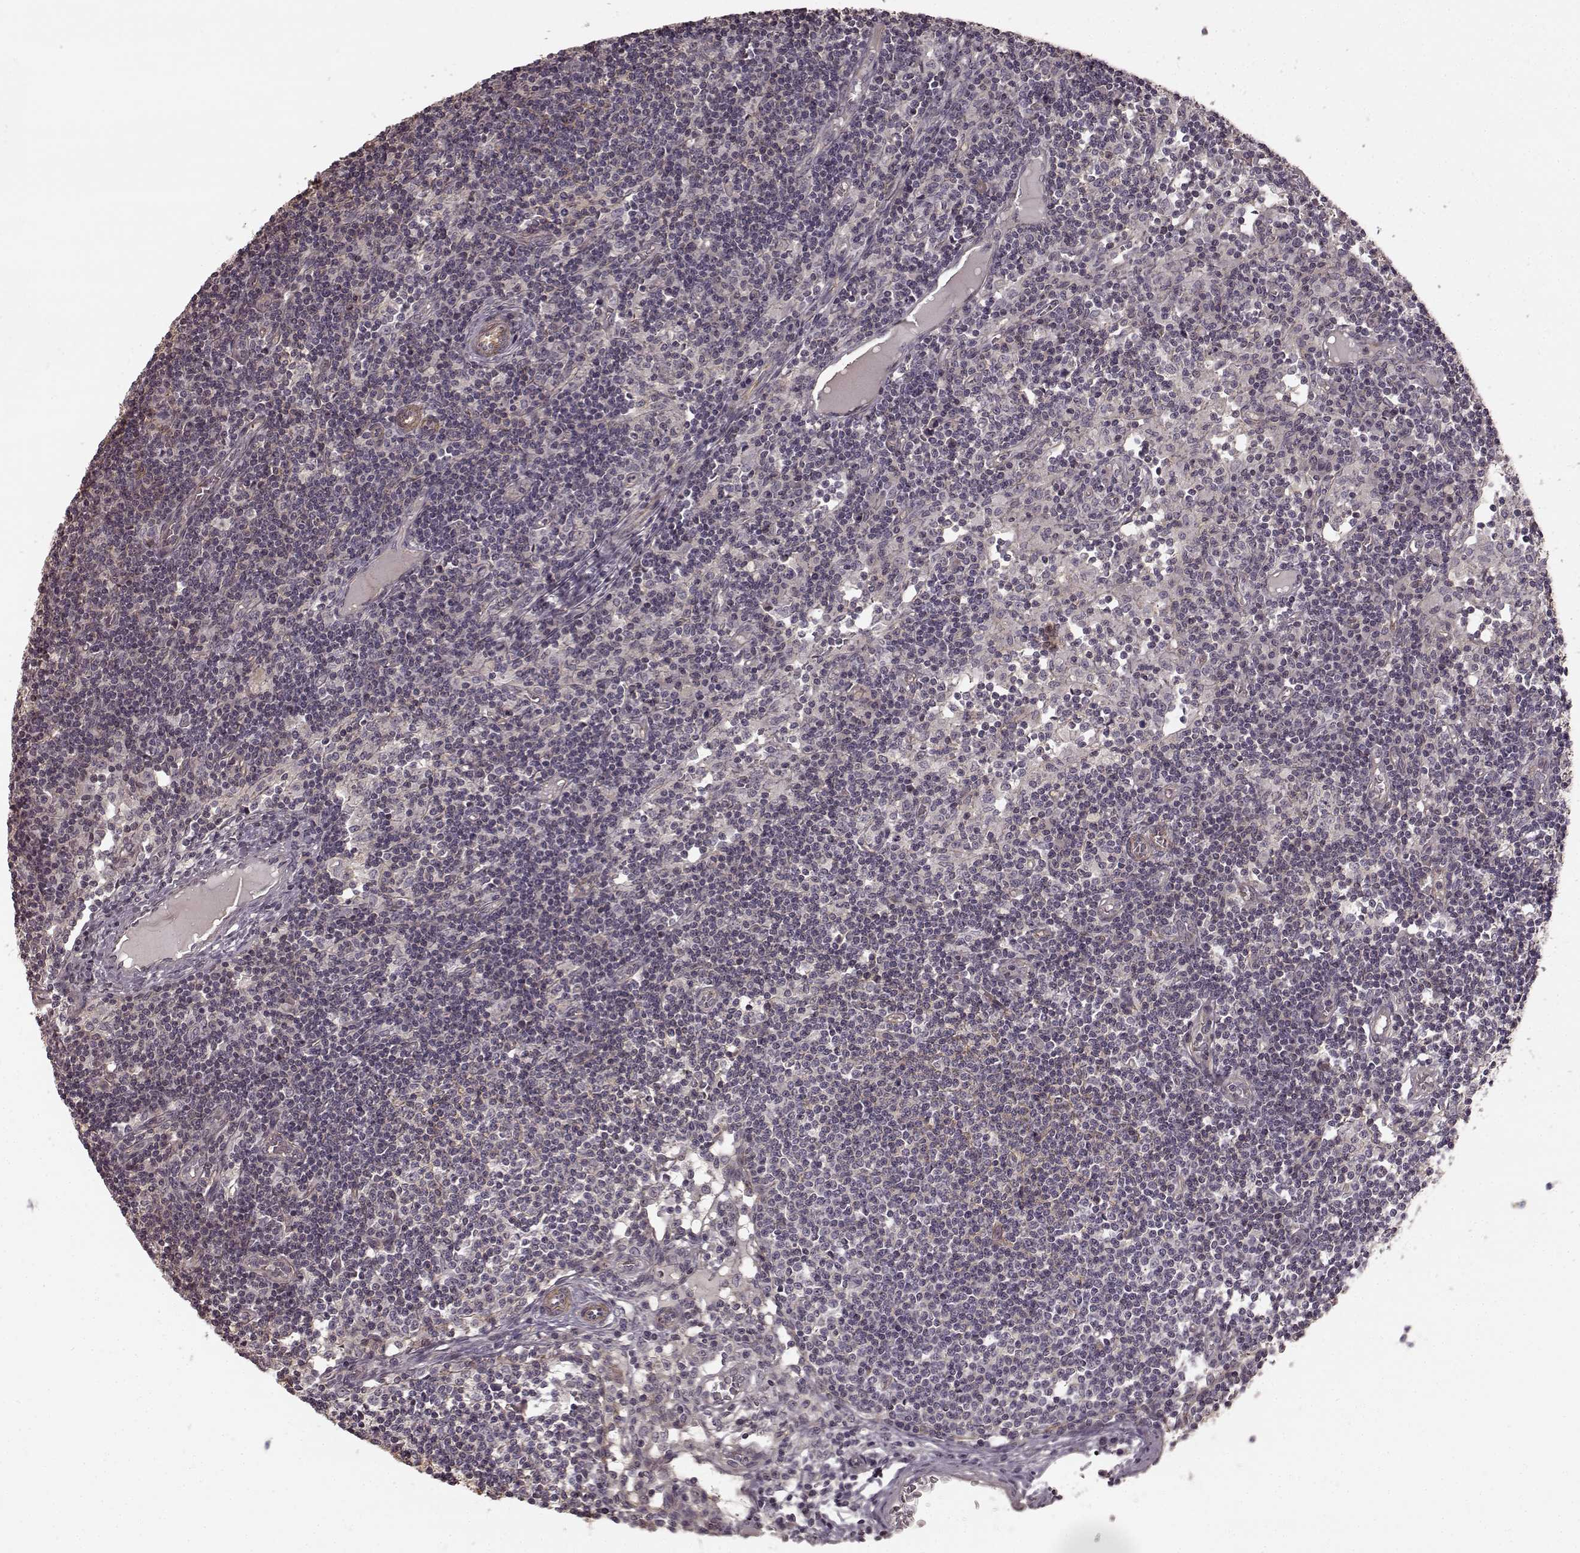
{"staining": {"intensity": "negative", "quantity": "none", "location": "none"}, "tissue": "lymph node", "cell_type": "Germinal center cells", "image_type": "normal", "snomed": [{"axis": "morphology", "description": "Normal tissue, NOS"}, {"axis": "topography", "description": "Lymph node"}], "caption": "The image exhibits no staining of germinal center cells in unremarkable lymph node. (Immunohistochemistry (ihc), brightfield microscopy, high magnification).", "gene": "PRKCE", "patient": {"sex": "female", "age": 72}}